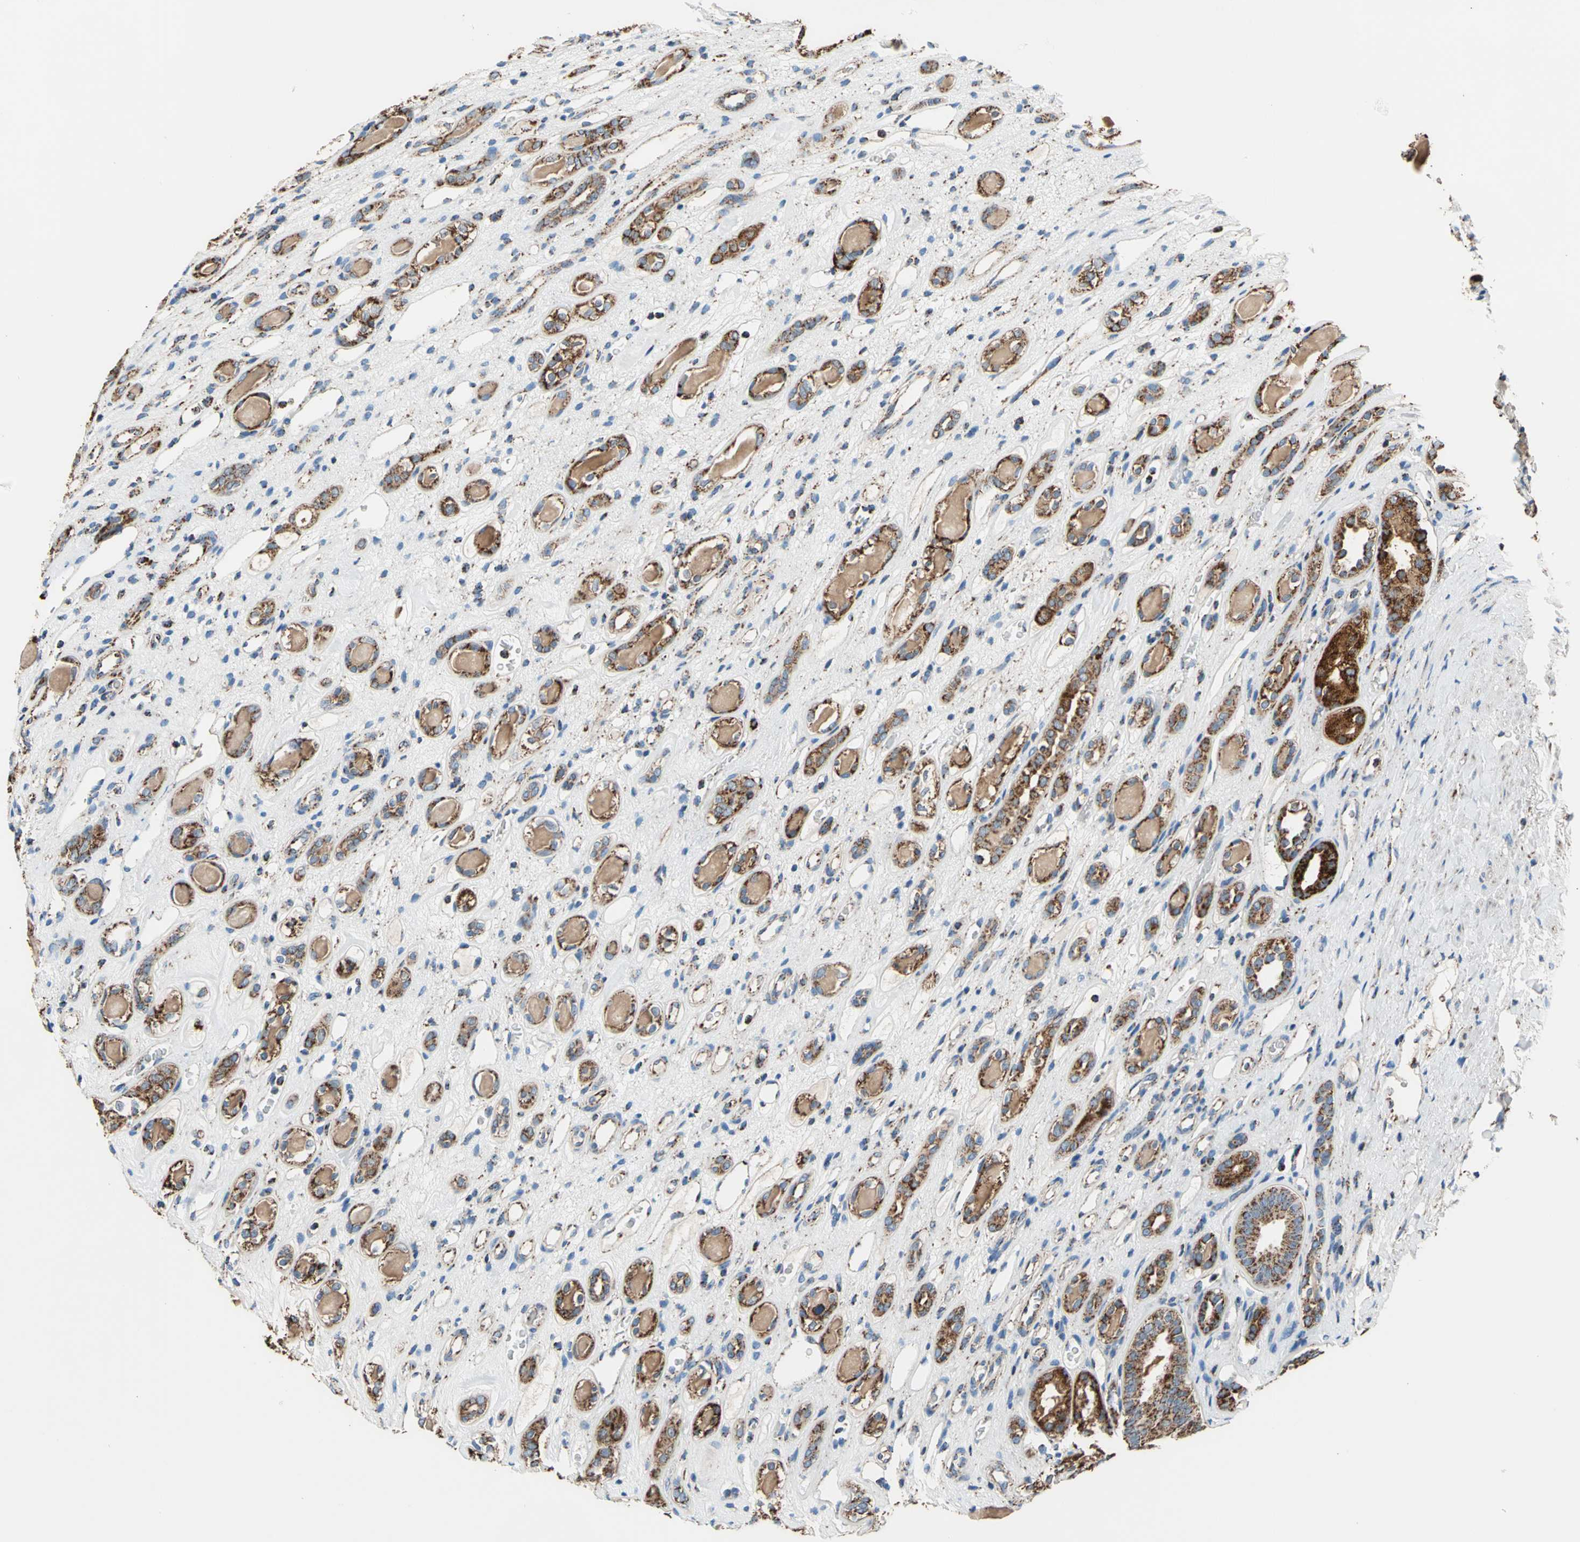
{"staining": {"intensity": "moderate", "quantity": ">75%", "location": "cytoplasmic/membranous"}, "tissue": "renal cancer", "cell_type": "Tumor cells", "image_type": "cancer", "snomed": [{"axis": "morphology", "description": "Adenocarcinoma, NOS"}, {"axis": "topography", "description": "Kidney"}], "caption": "Immunohistochemical staining of human renal cancer demonstrates moderate cytoplasmic/membranous protein staining in about >75% of tumor cells.", "gene": "ECH1", "patient": {"sex": "female", "age": 60}}